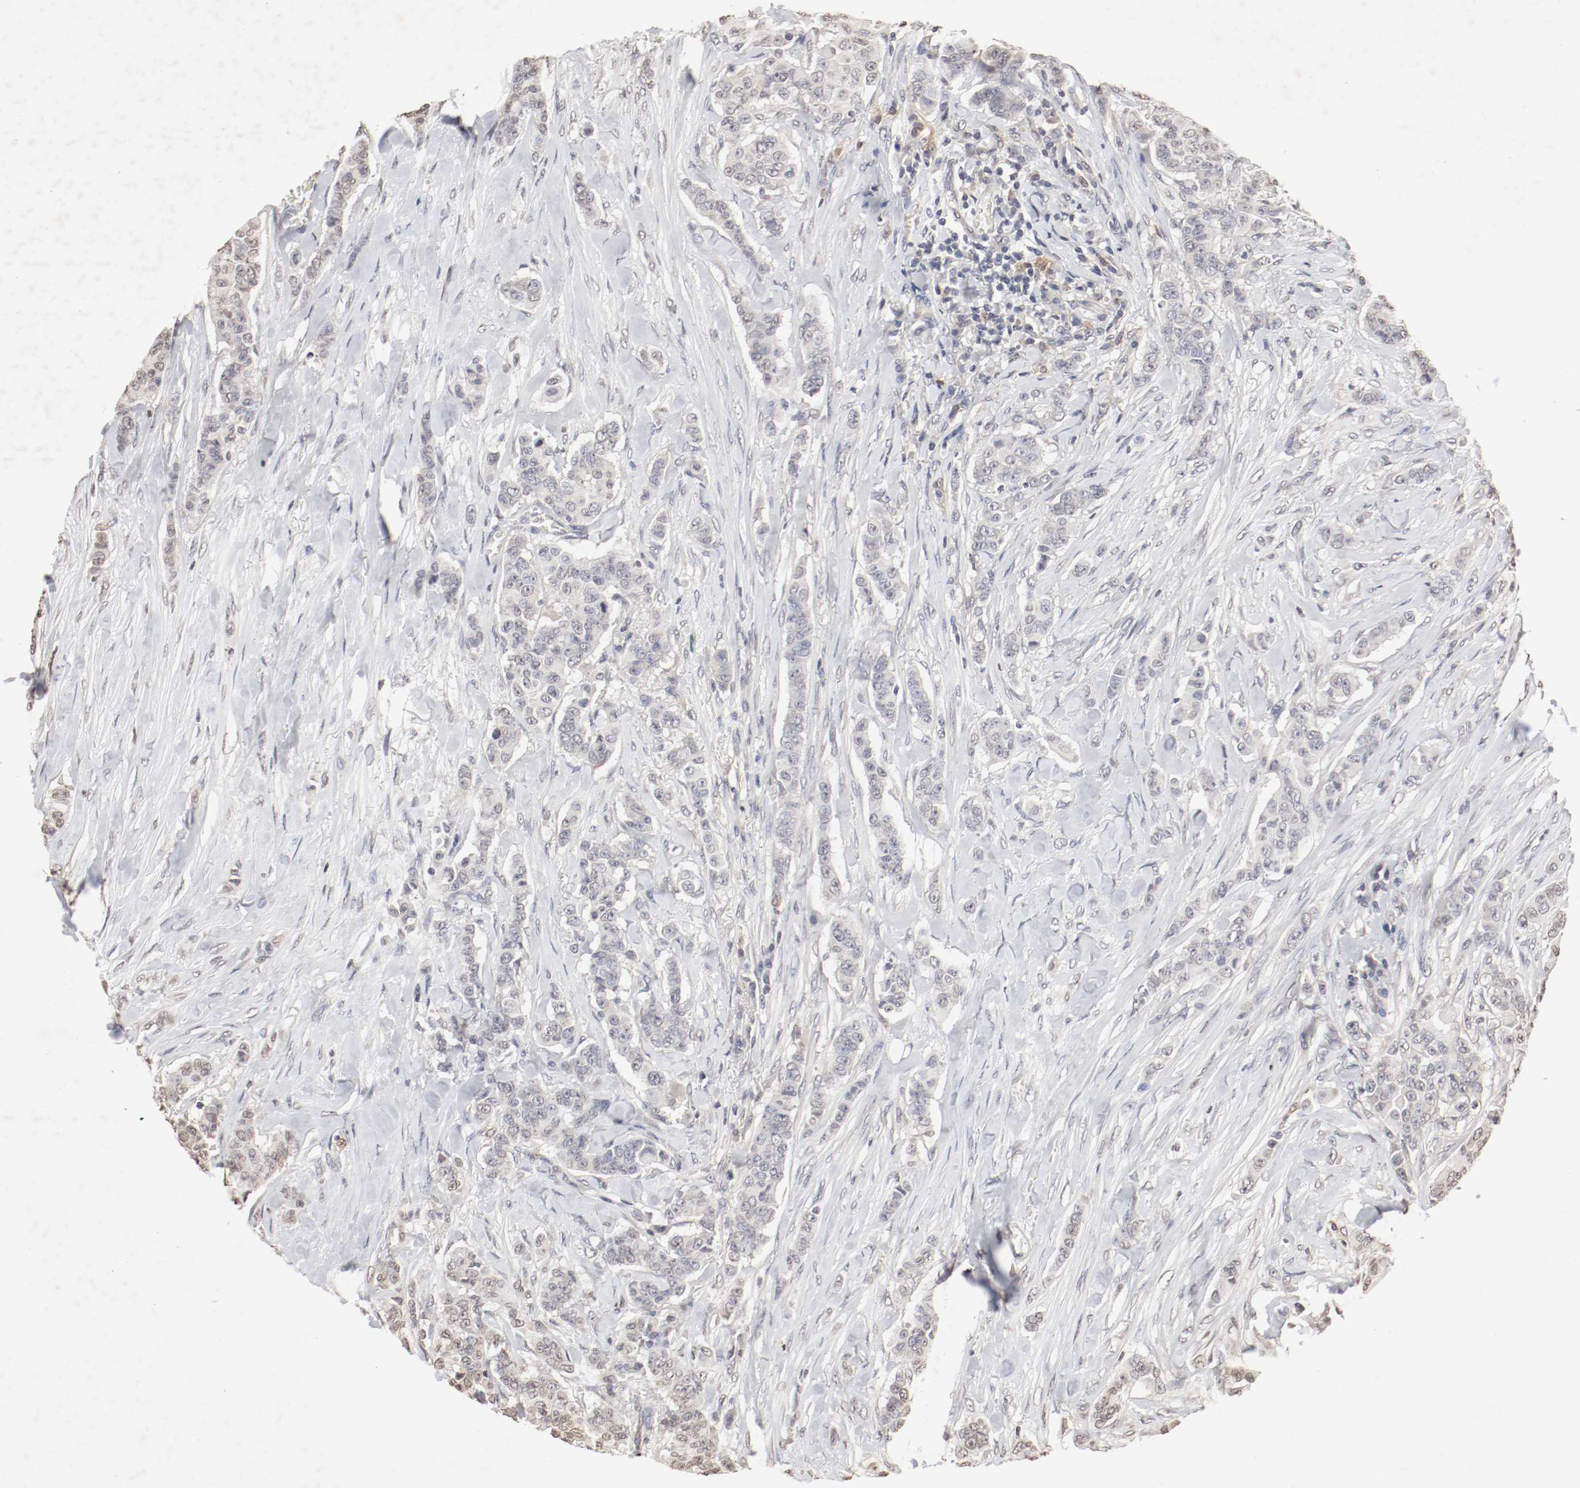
{"staining": {"intensity": "weak", "quantity": "<25%", "location": "cytoplasmic/membranous,nuclear"}, "tissue": "breast cancer", "cell_type": "Tumor cells", "image_type": "cancer", "snomed": [{"axis": "morphology", "description": "Duct carcinoma"}, {"axis": "topography", "description": "Breast"}], "caption": "Immunohistochemistry (IHC) of human intraductal carcinoma (breast) demonstrates no staining in tumor cells.", "gene": "WASL", "patient": {"sex": "female", "age": 40}}